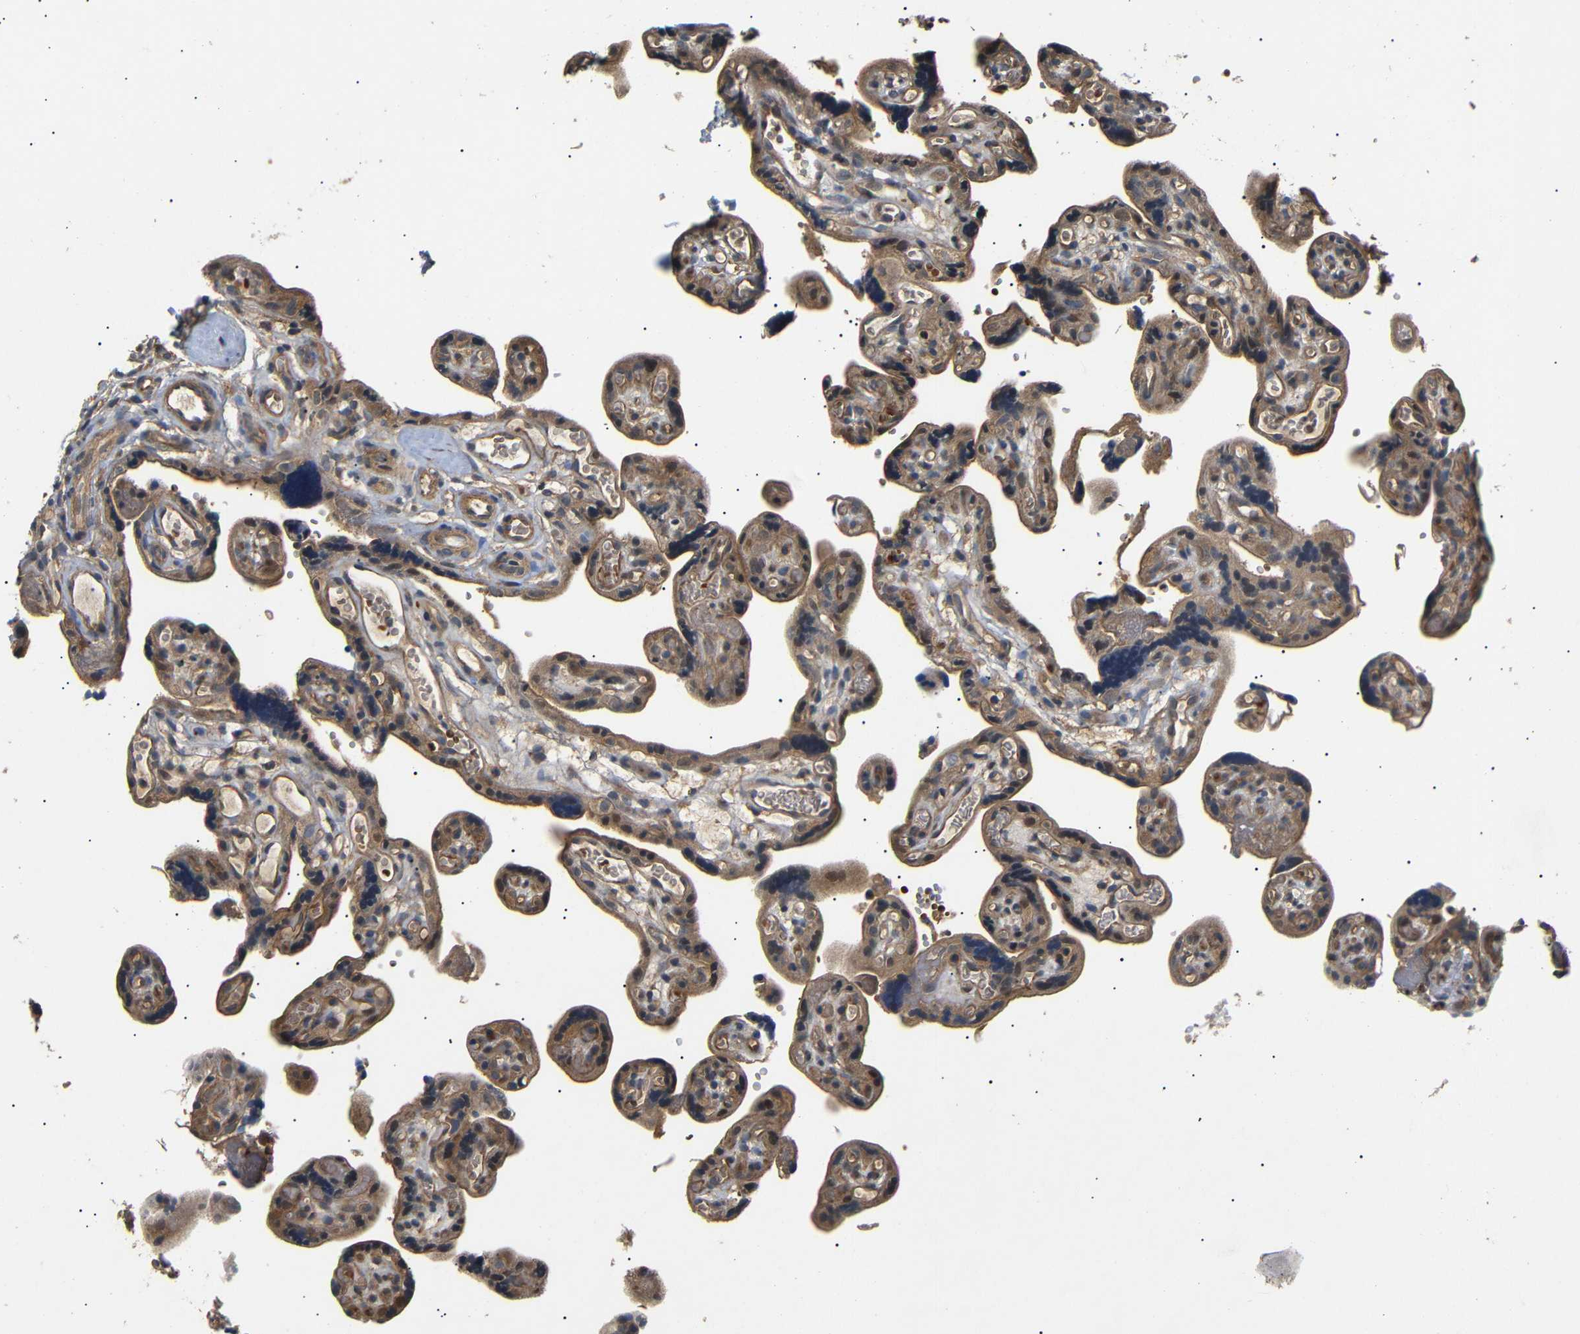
{"staining": {"intensity": "moderate", "quantity": ">75%", "location": "cytoplasmic/membranous"}, "tissue": "placenta", "cell_type": "Decidual cells", "image_type": "normal", "snomed": [{"axis": "morphology", "description": "Normal tissue, NOS"}, {"axis": "topography", "description": "Placenta"}], "caption": "Placenta stained with DAB immunohistochemistry (IHC) displays medium levels of moderate cytoplasmic/membranous positivity in about >75% of decidual cells. (Brightfield microscopy of DAB IHC at high magnification).", "gene": "DDR1", "patient": {"sex": "female", "age": 30}}